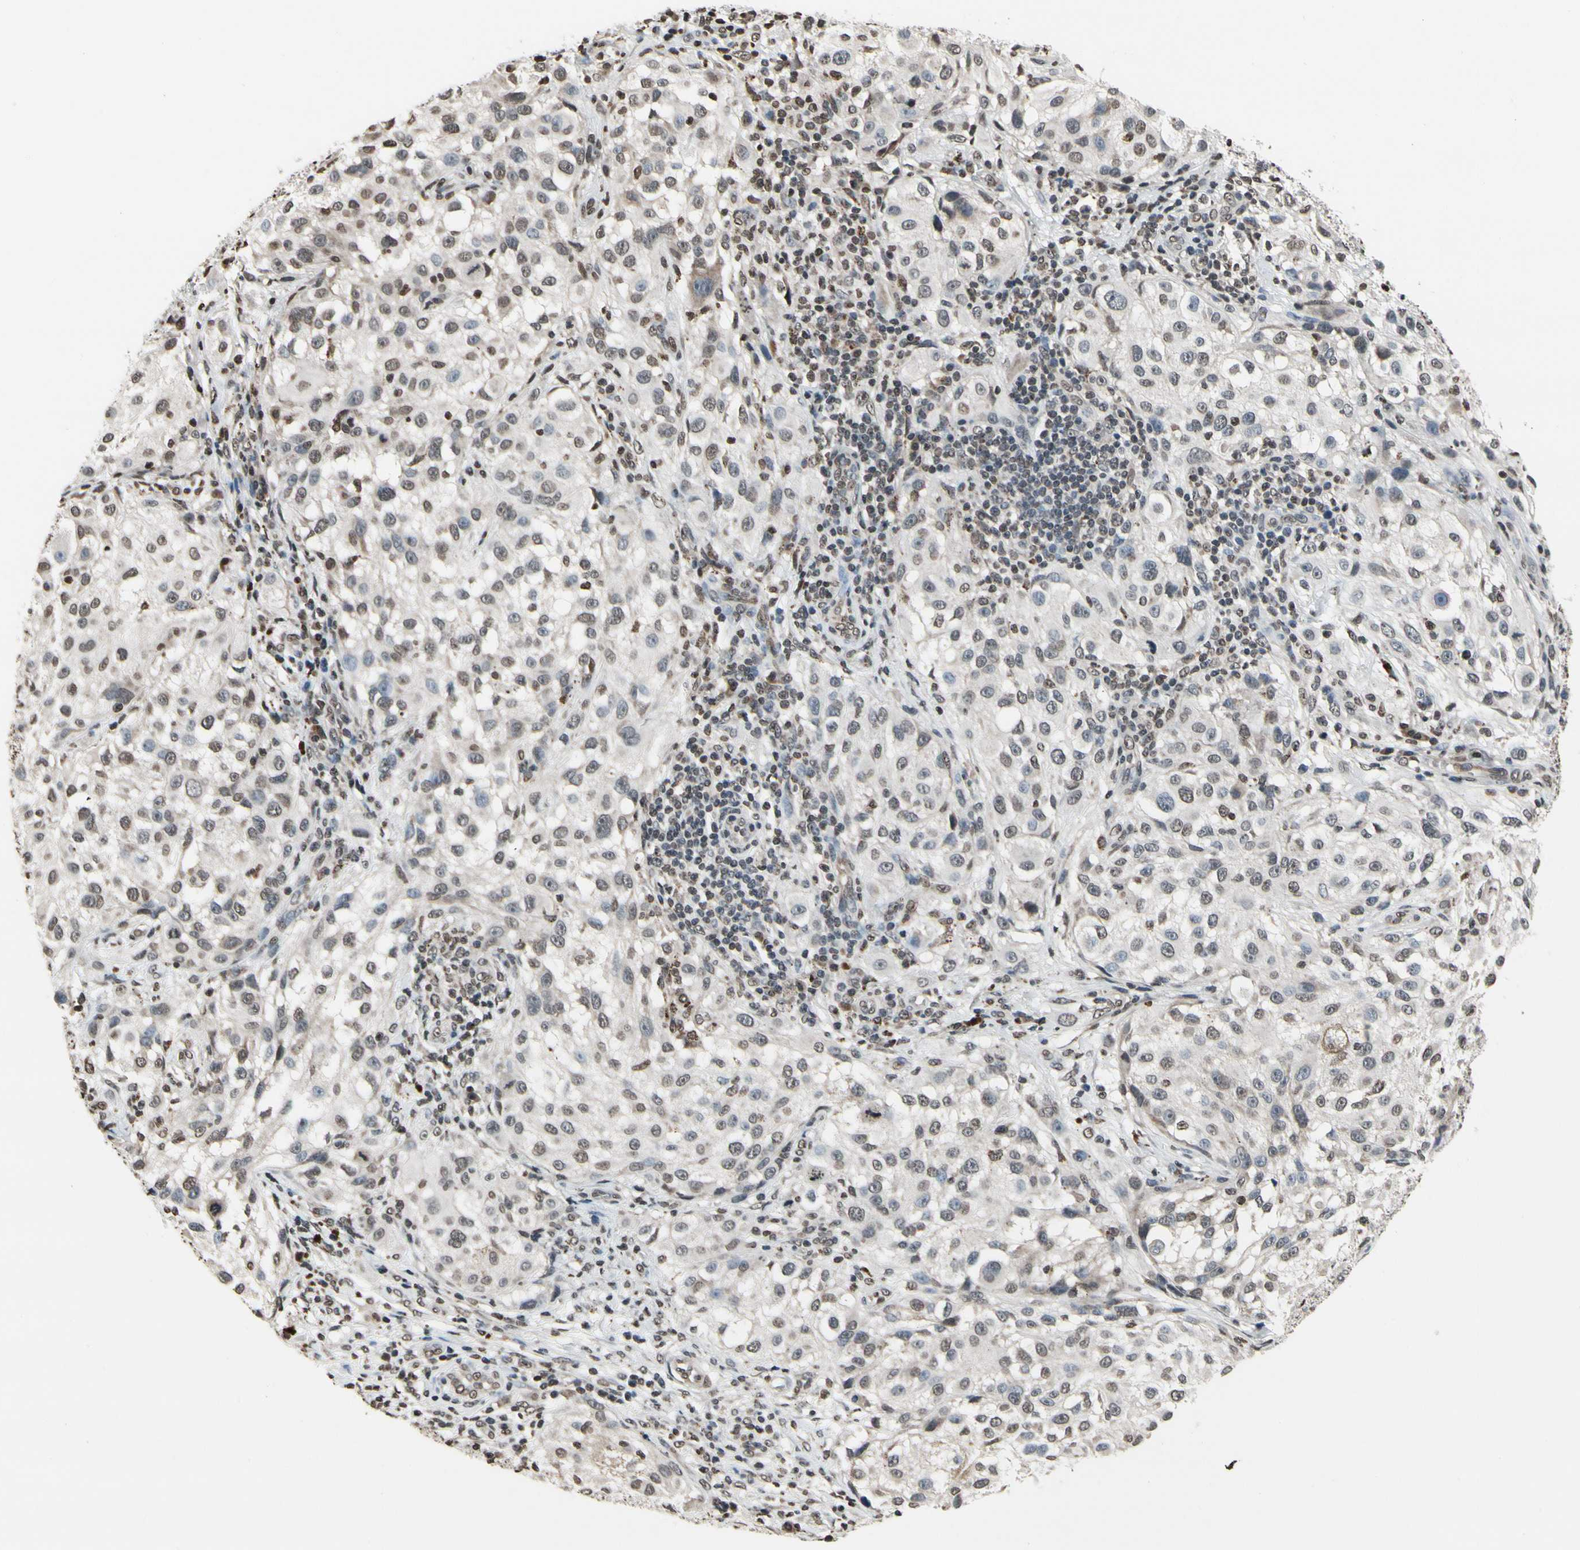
{"staining": {"intensity": "negative", "quantity": "none", "location": "none"}, "tissue": "melanoma", "cell_type": "Tumor cells", "image_type": "cancer", "snomed": [{"axis": "morphology", "description": "Necrosis, NOS"}, {"axis": "morphology", "description": "Malignant melanoma, NOS"}, {"axis": "topography", "description": "Skin"}], "caption": "Tumor cells show no significant positivity in melanoma.", "gene": "HIPK2", "patient": {"sex": "female", "age": 87}}